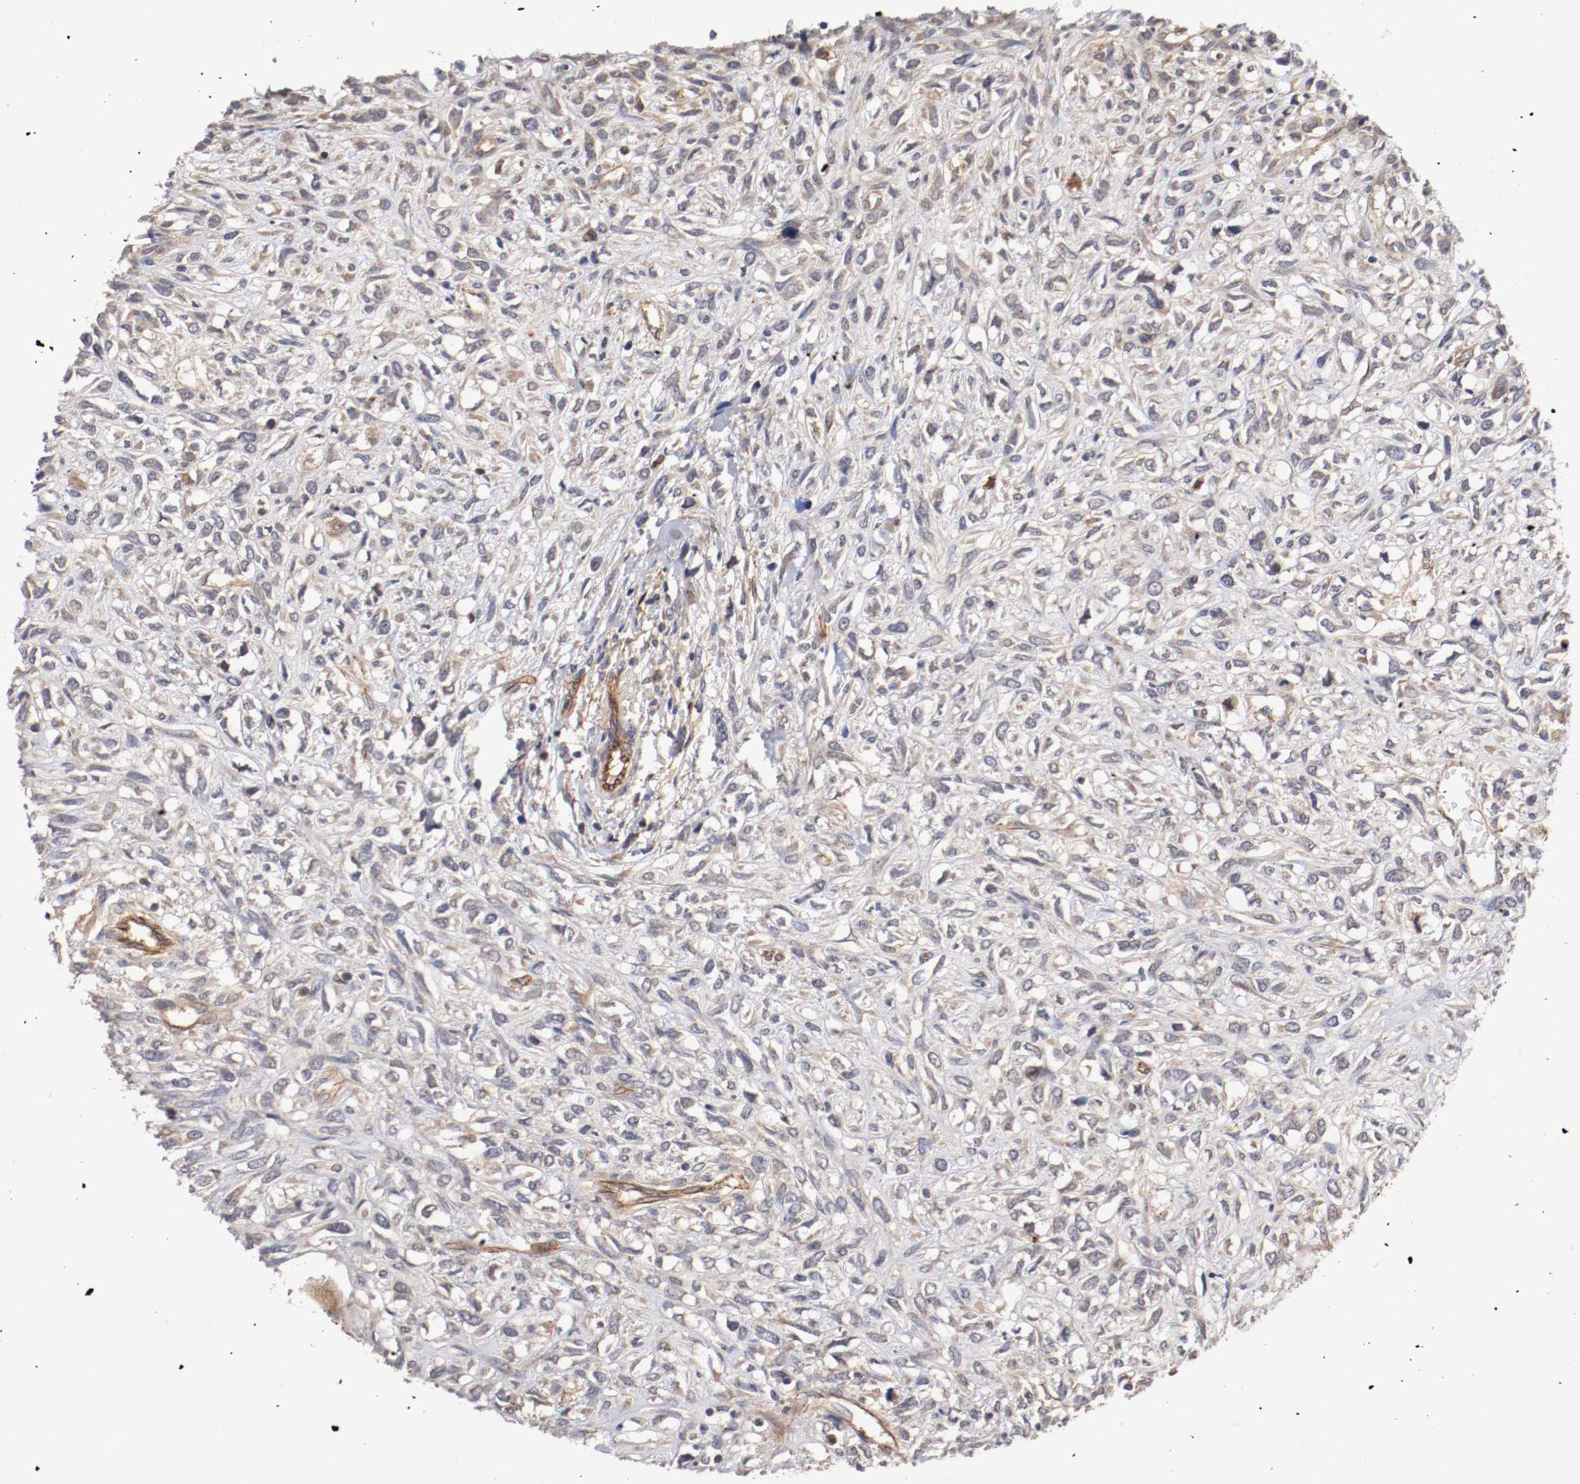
{"staining": {"intensity": "weak", "quantity": "25%-75%", "location": "cytoplasmic/membranous"}, "tissue": "head and neck cancer", "cell_type": "Tumor cells", "image_type": "cancer", "snomed": [{"axis": "morphology", "description": "Necrosis, NOS"}, {"axis": "morphology", "description": "Neoplasm, malignant, NOS"}, {"axis": "topography", "description": "Salivary gland"}, {"axis": "topography", "description": "Head-Neck"}], "caption": "A photomicrograph of head and neck malignant neoplasm stained for a protein demonstrates weak cytoplasmic/membranous brown staining in tumor cells.", "gene": "TYK2", "patient": {"sex": "male", "age": 43}}